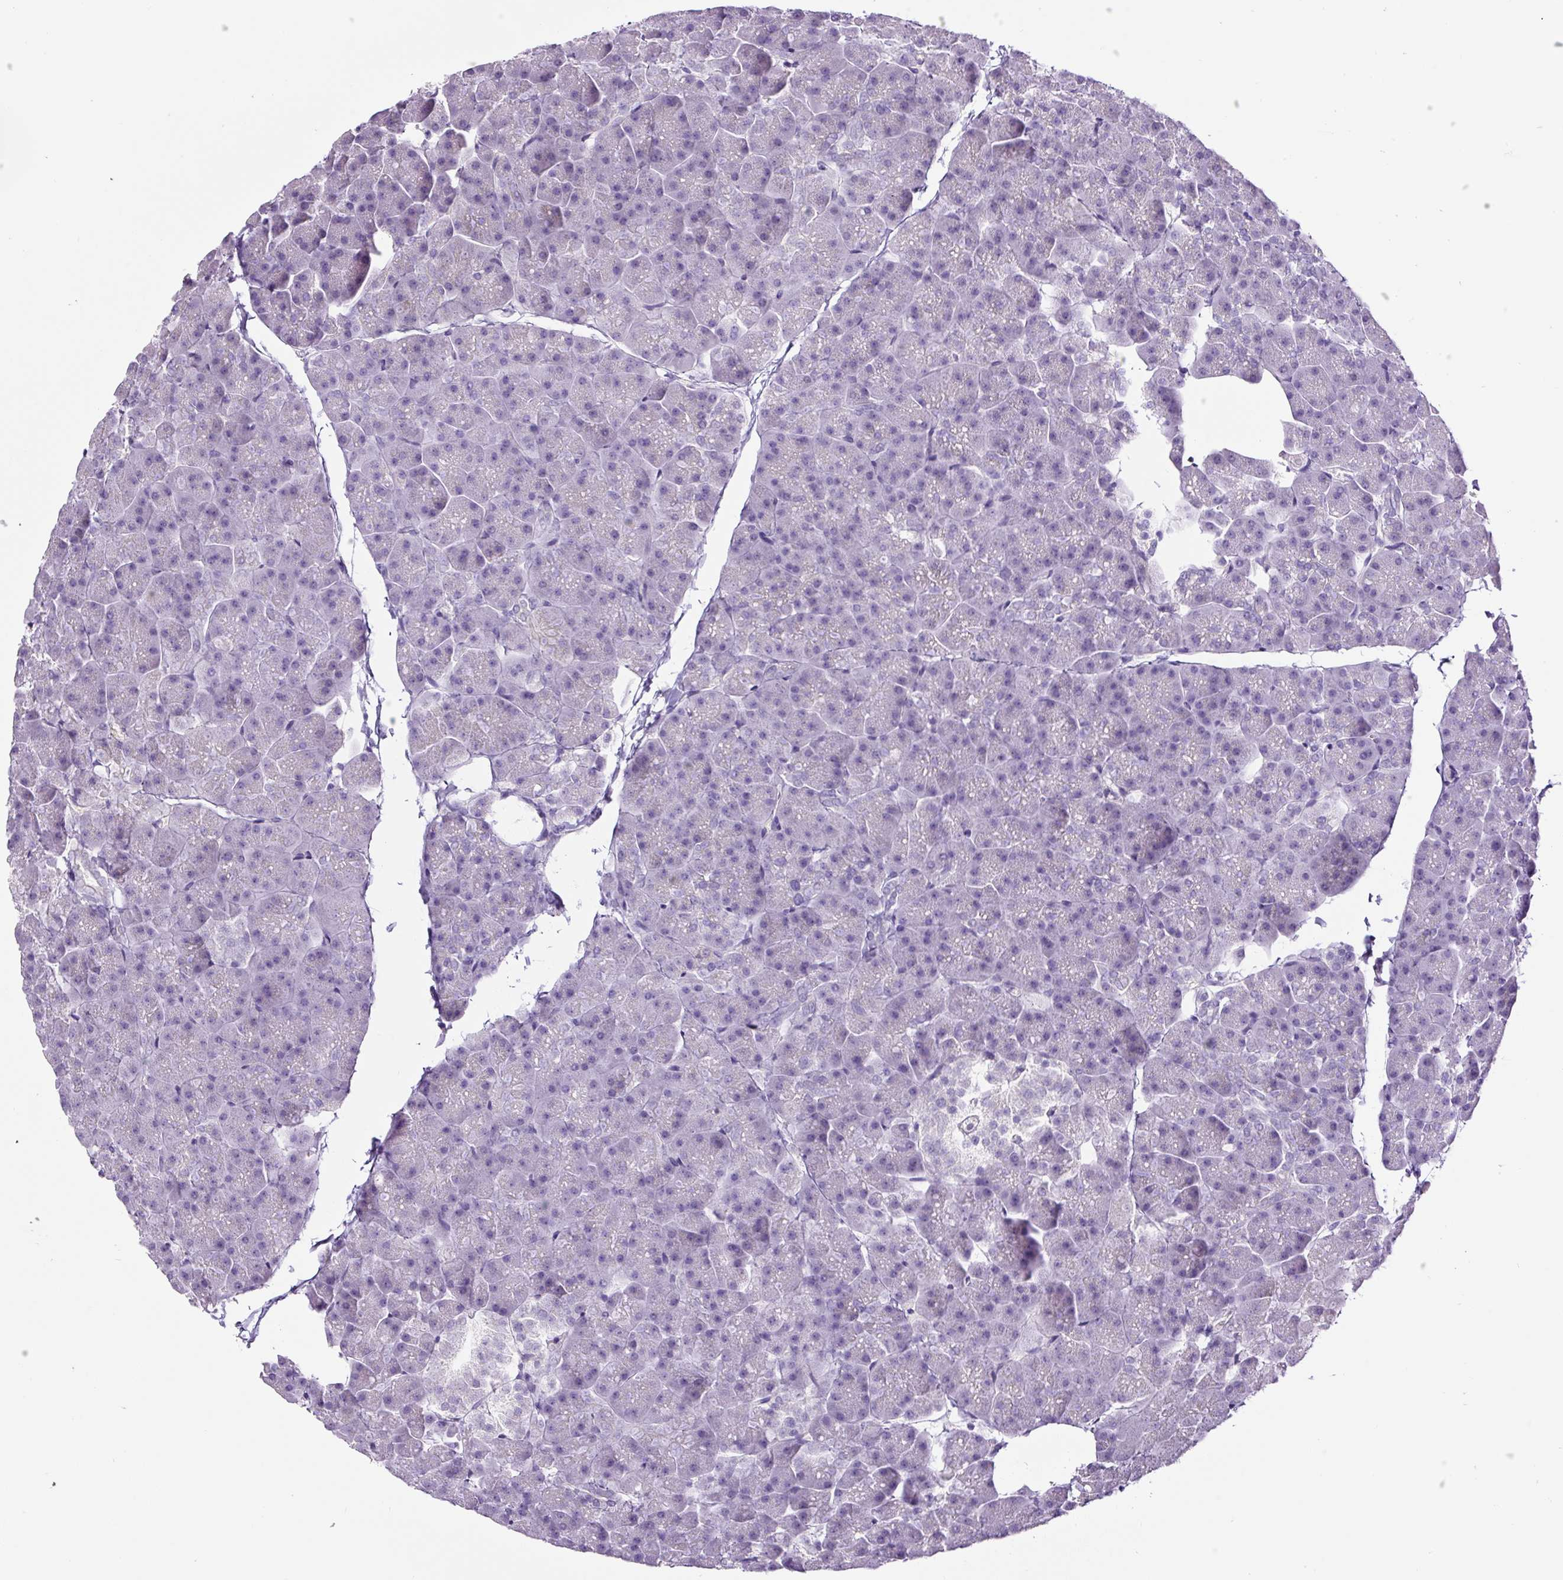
{"staining": {"intensity": "weak", "quantity": "<25%", "location": "cytoplasmic/membranous"}, "tissue": "pancreas", "cell_type": "Exocrine glandular cells", "image_type": "normal", "snomed": [{"axis": "morphology", "description": "Normal tissue, NOS"}, {"axis": "topography", "description": "Pancreas"}], "caption": "IHC photomicrograph of normal pancreas: human pancreas stained with DAB shows no significant protein expression in exocrine glandular cells.", "gene": "OR14A2", "patient": {"sex": "male", "age": 35}}